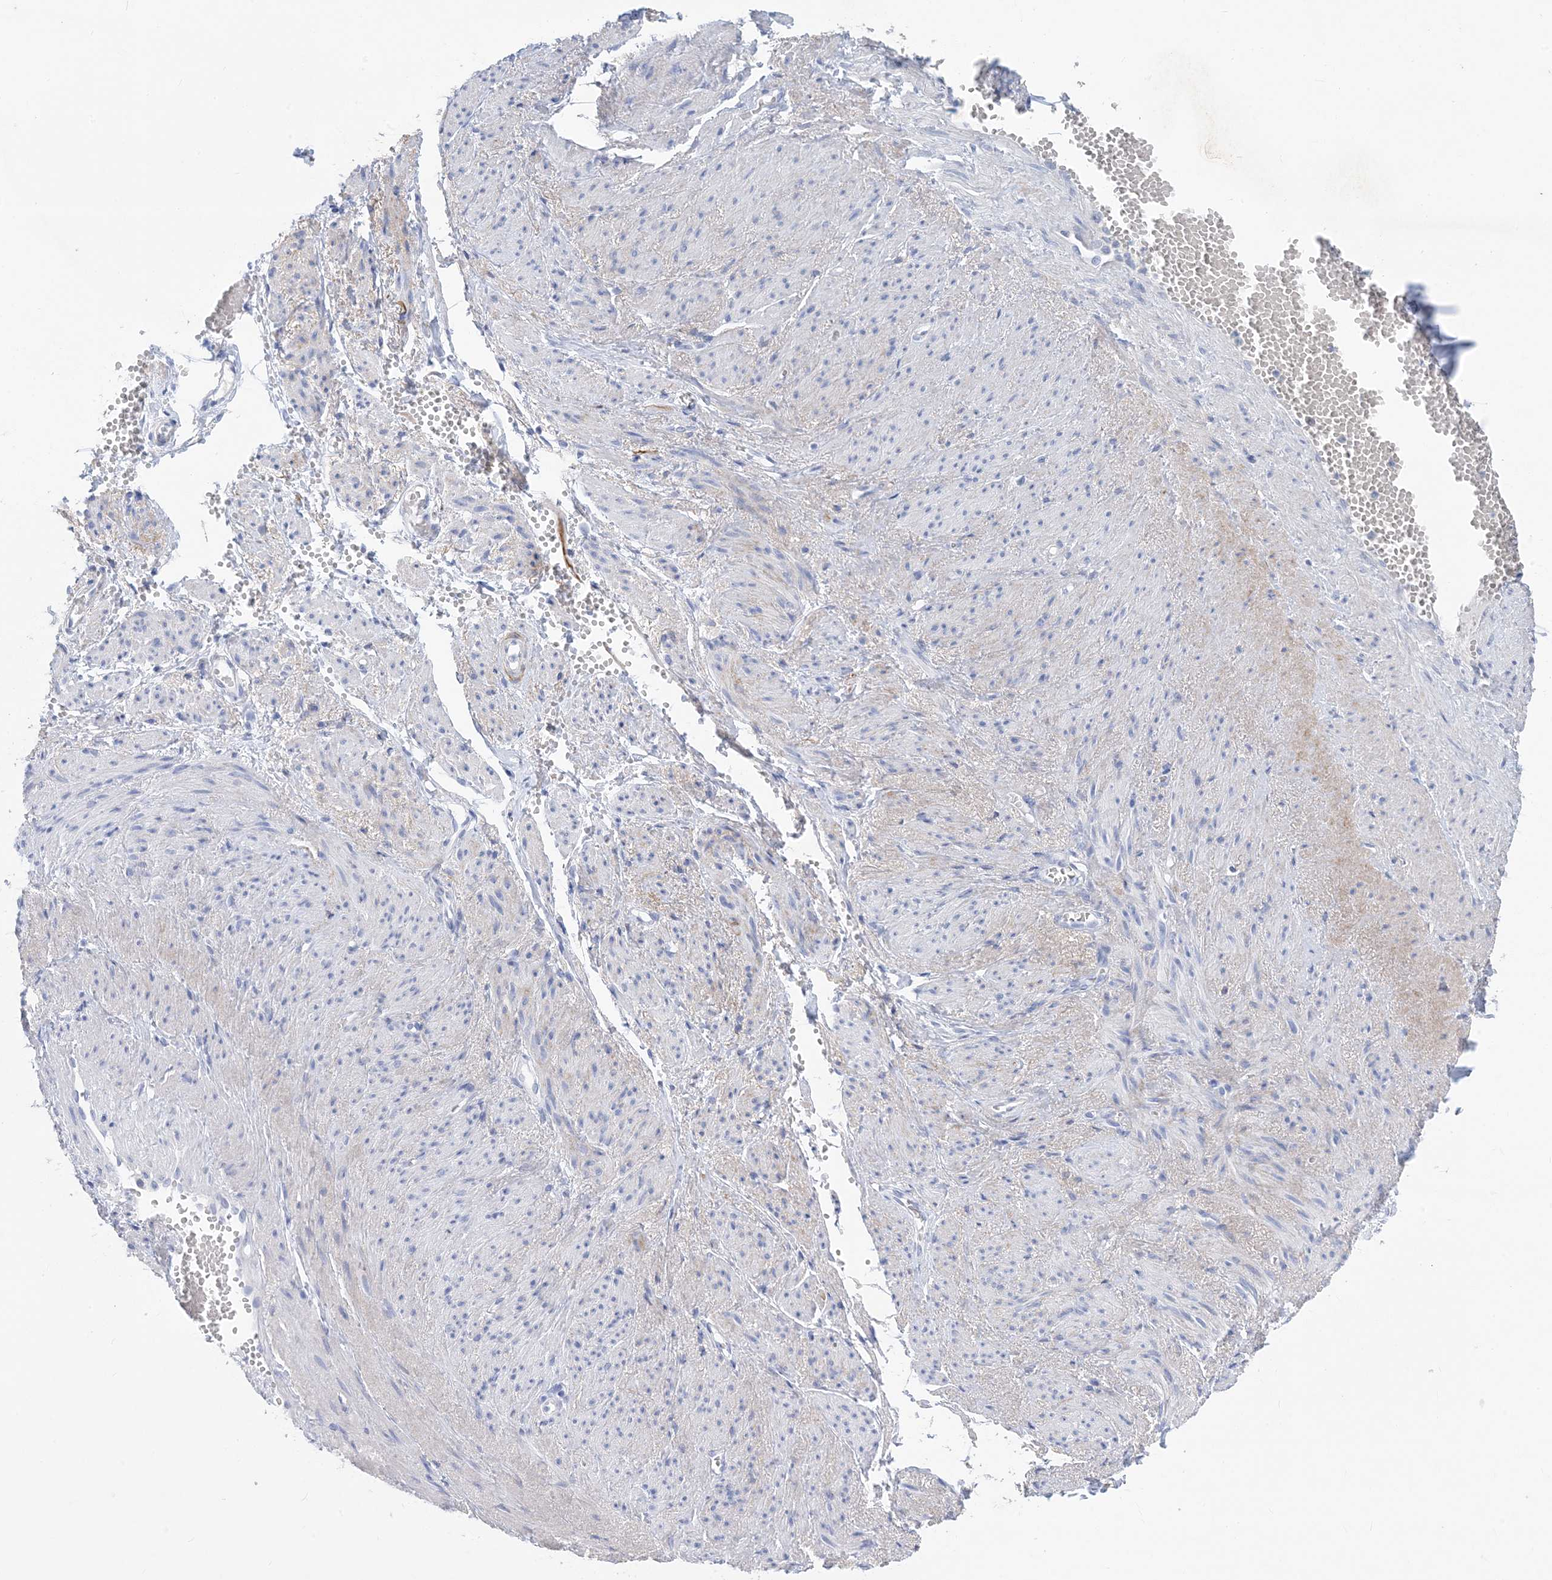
{"staining": {"intensity": "negative", "quantity": "none", "location": "none"}, "tissue": "adipose tissue", "cell_type": "Adipocytes", "image_type": "normal", "snomed": [{"axis": "morphology", "description": "Normal tissue, NOS"}, {"axis": "topography", "description": "Smooth muscle"}, {"axis": "topography", "description": "Peripheral nerve tissue"}], "caption": "IHC histopathology image of normal adipose tissue: human adipose tissue stained with DAB exhibits no significant protein staining in adipocytes.", "gene": "SH3YL1", "patient": {"sex": "female", "age": 39}}